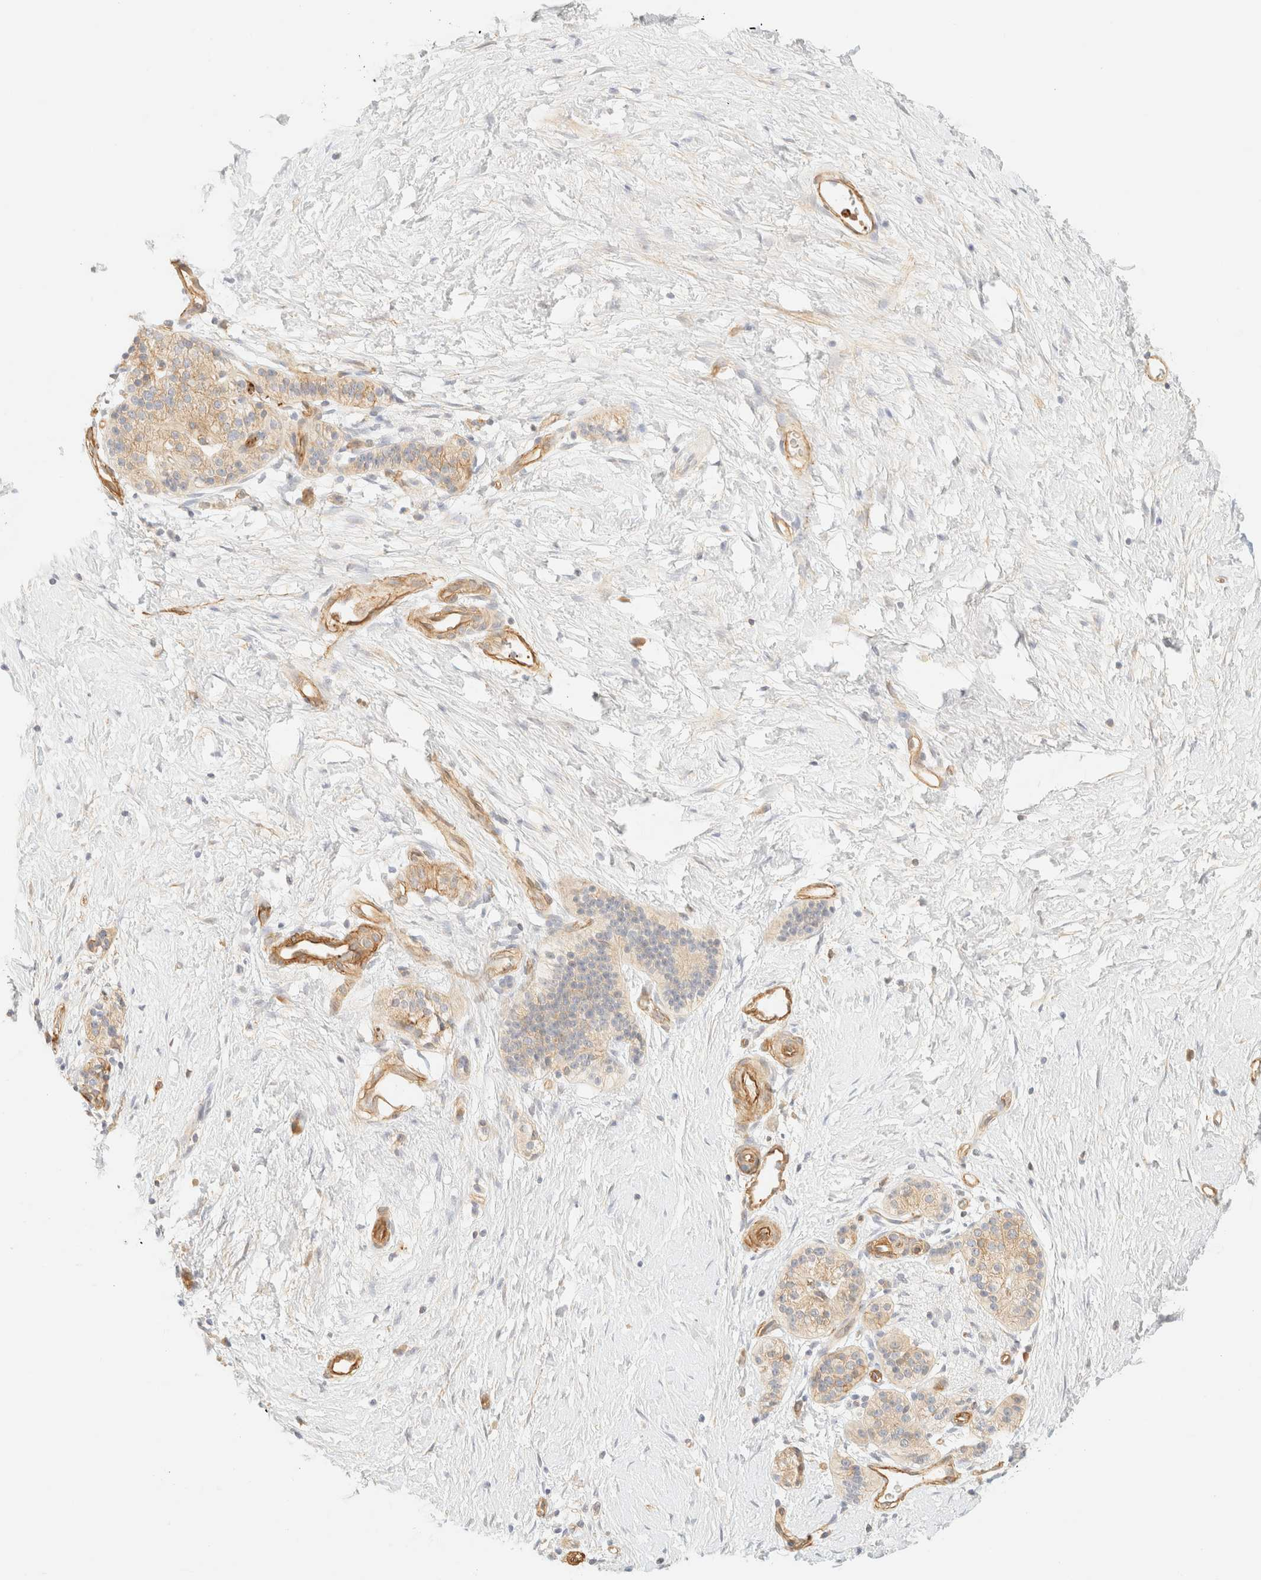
{"staining": {"intensity": "weak", "quantity": "25%-75%", "location": "cytoplasmic/membranous"}, "tissue": "pancreatic cancer", "cell_type": "Tumor cells", "image_type": "cancer", "snomed": [{"axis": "morphology", "description": "Adenocarcinoma, NOS"}, {"axis": "topography", "description": "Pancreas"}], "caption": "The histopathology image demonstrates staining of pancreatic adenocarcinoma, revealing weak cytoplasmic/membranous protein positivity (brown color) within tumor cells.", "gene": "OTOP2", "patient": {"sex": "male", "age": 50}}